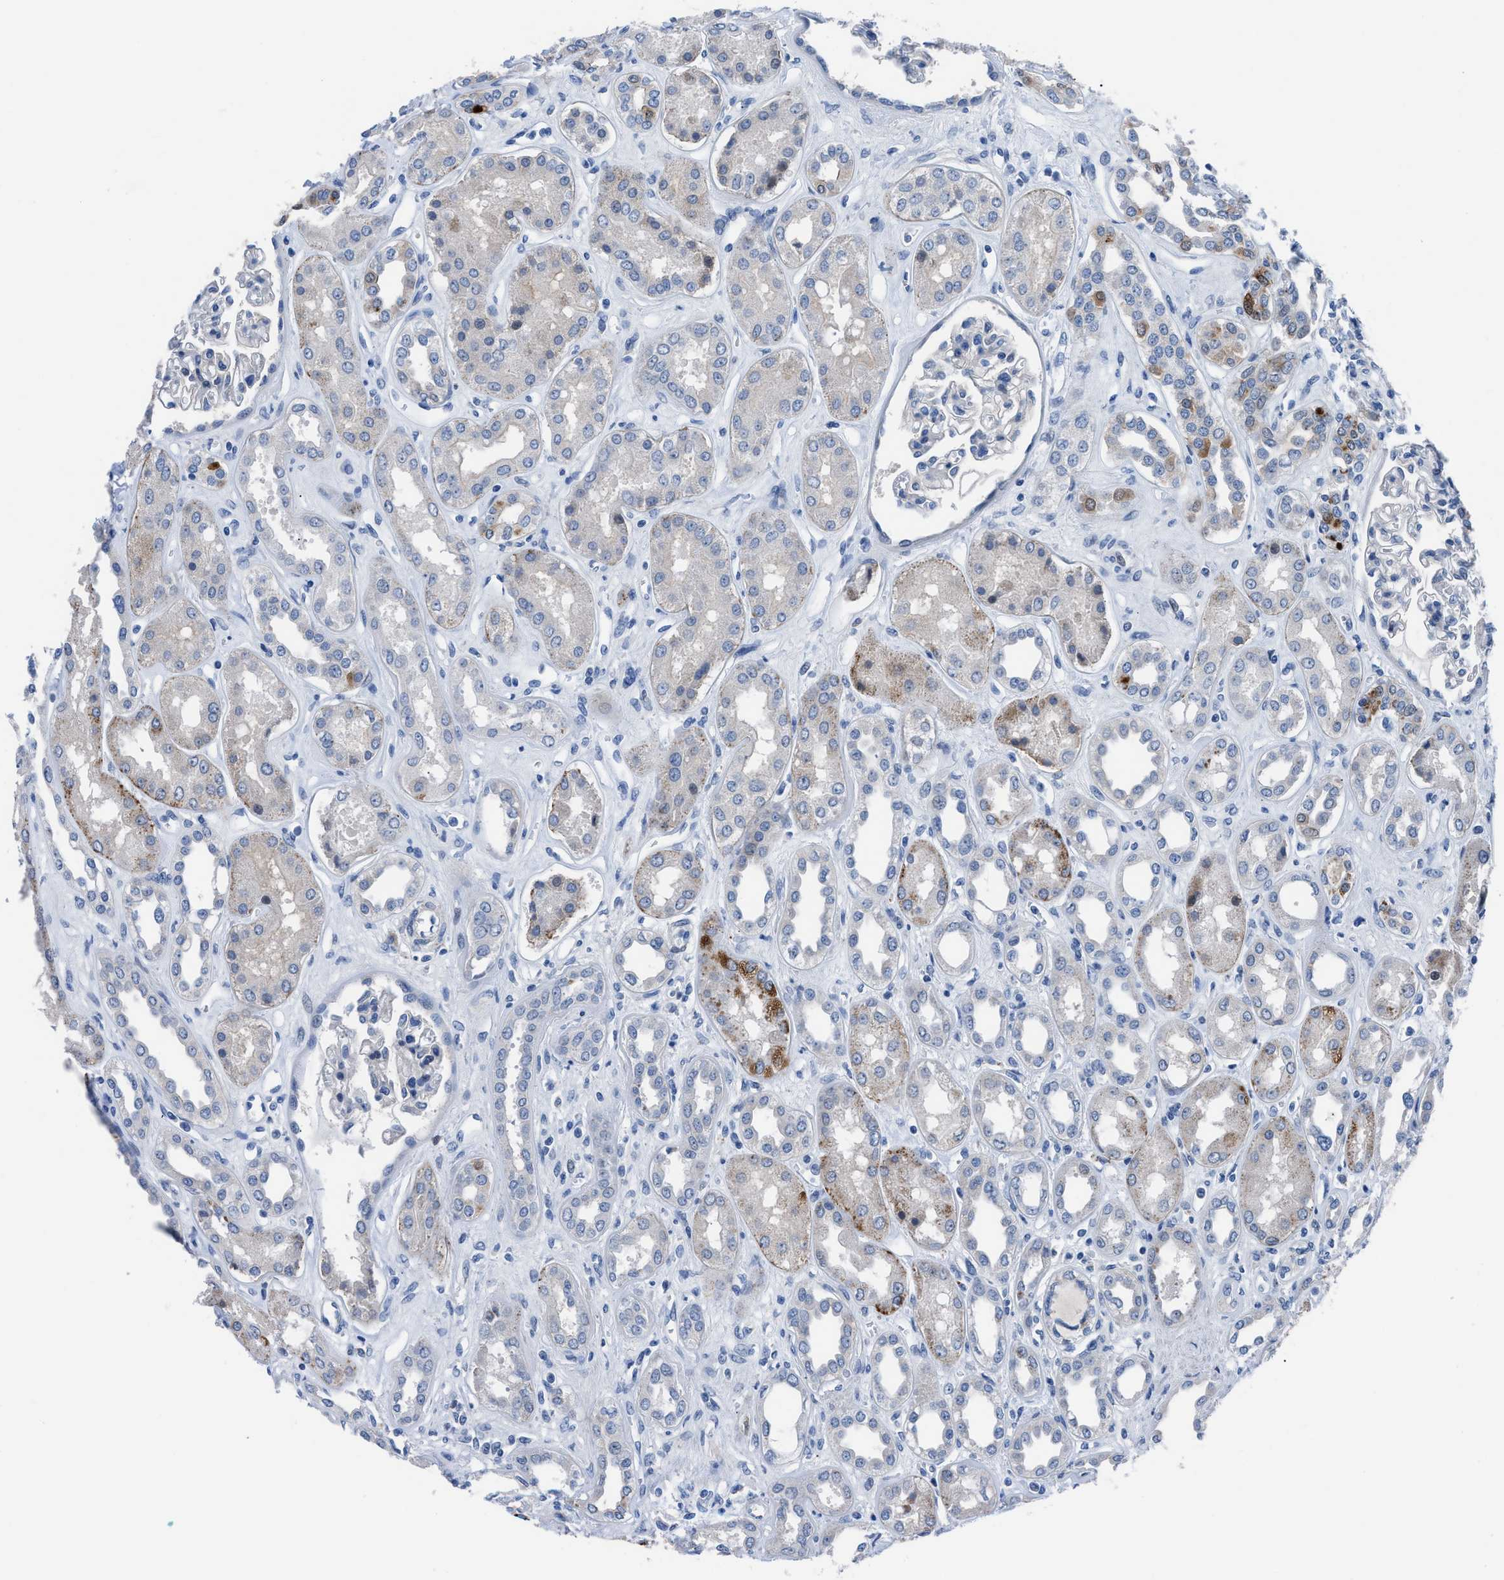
{"staining": {"intensity": "weak", "quantity": "<25%", "location": "cytoplasmic/membranous"}, "tissue": "kidney", "cell_type": "Cells in glomeruli", "image_type": "normal", "snomed": [{"axis": "morphology", "description": "Normal tissue, NOS"}, {"axis": "topography", "description": "Kidney"}], "caption": "The photomicrograph shows no significant staining in cells in glomeruli of kidney.", "gene": "UAP1", "patient": {"sex": "male", "age": 59}}